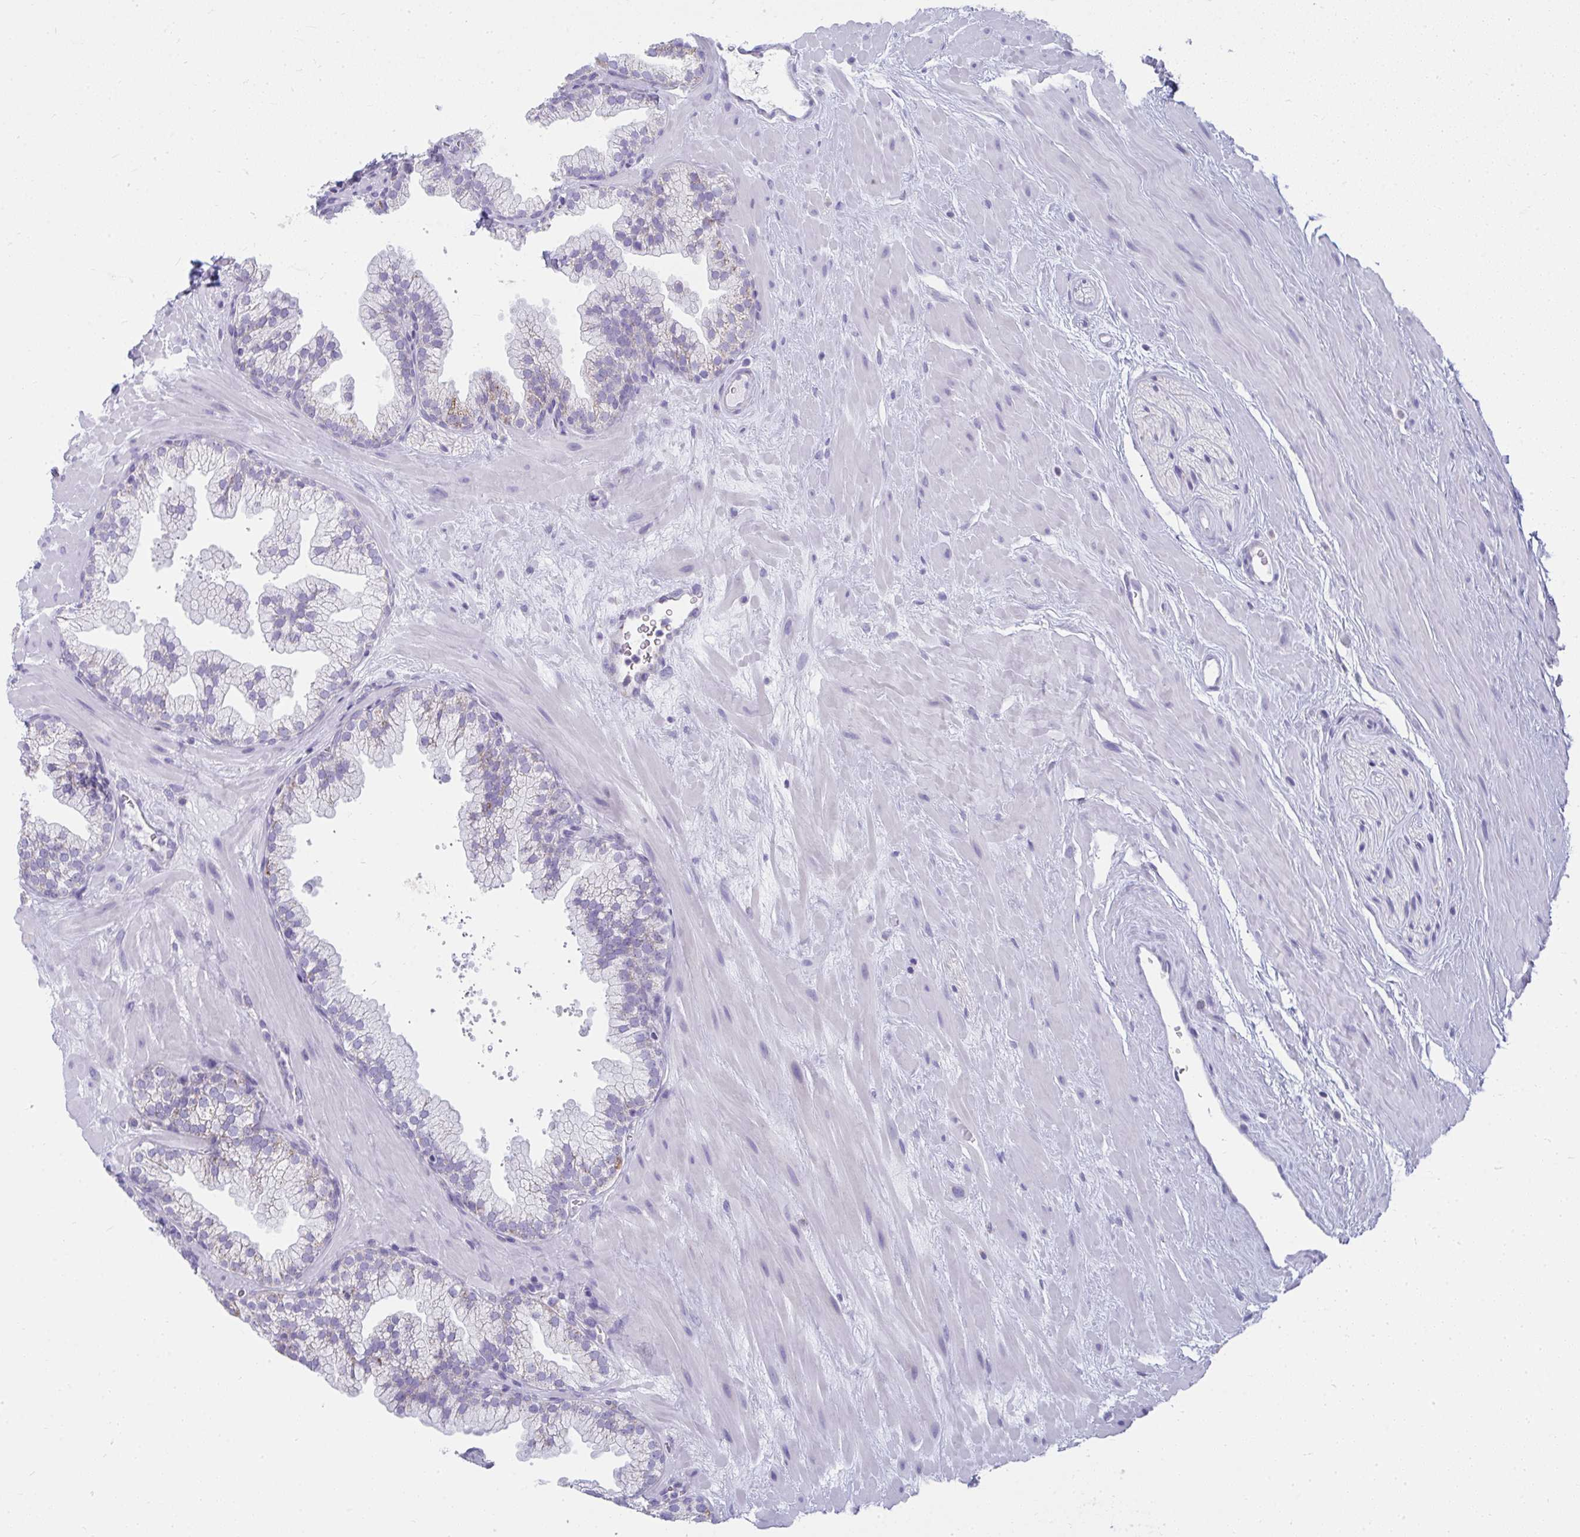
{"staining": {"intensity": "weak", "quantity": "<25%", "location": "cytoplasmic/membranous"}, "tissue": "prostate", "cell_type": "Glandular cells", "image_type": "normal", "snomed": [{"axis": "morphology", "description": "Normal tissue, NOS"}, {"axis": "topography", "description": "Prostate"}, {"axis": "topography", "description": "Peripheral nerve tissue"}], "caption": "An IHC image of benign prostate is shown. There is no staining in glandular cells of prostate.", "gene": "SLC6A1", "patient": {"sex": "male", "age": 61}}